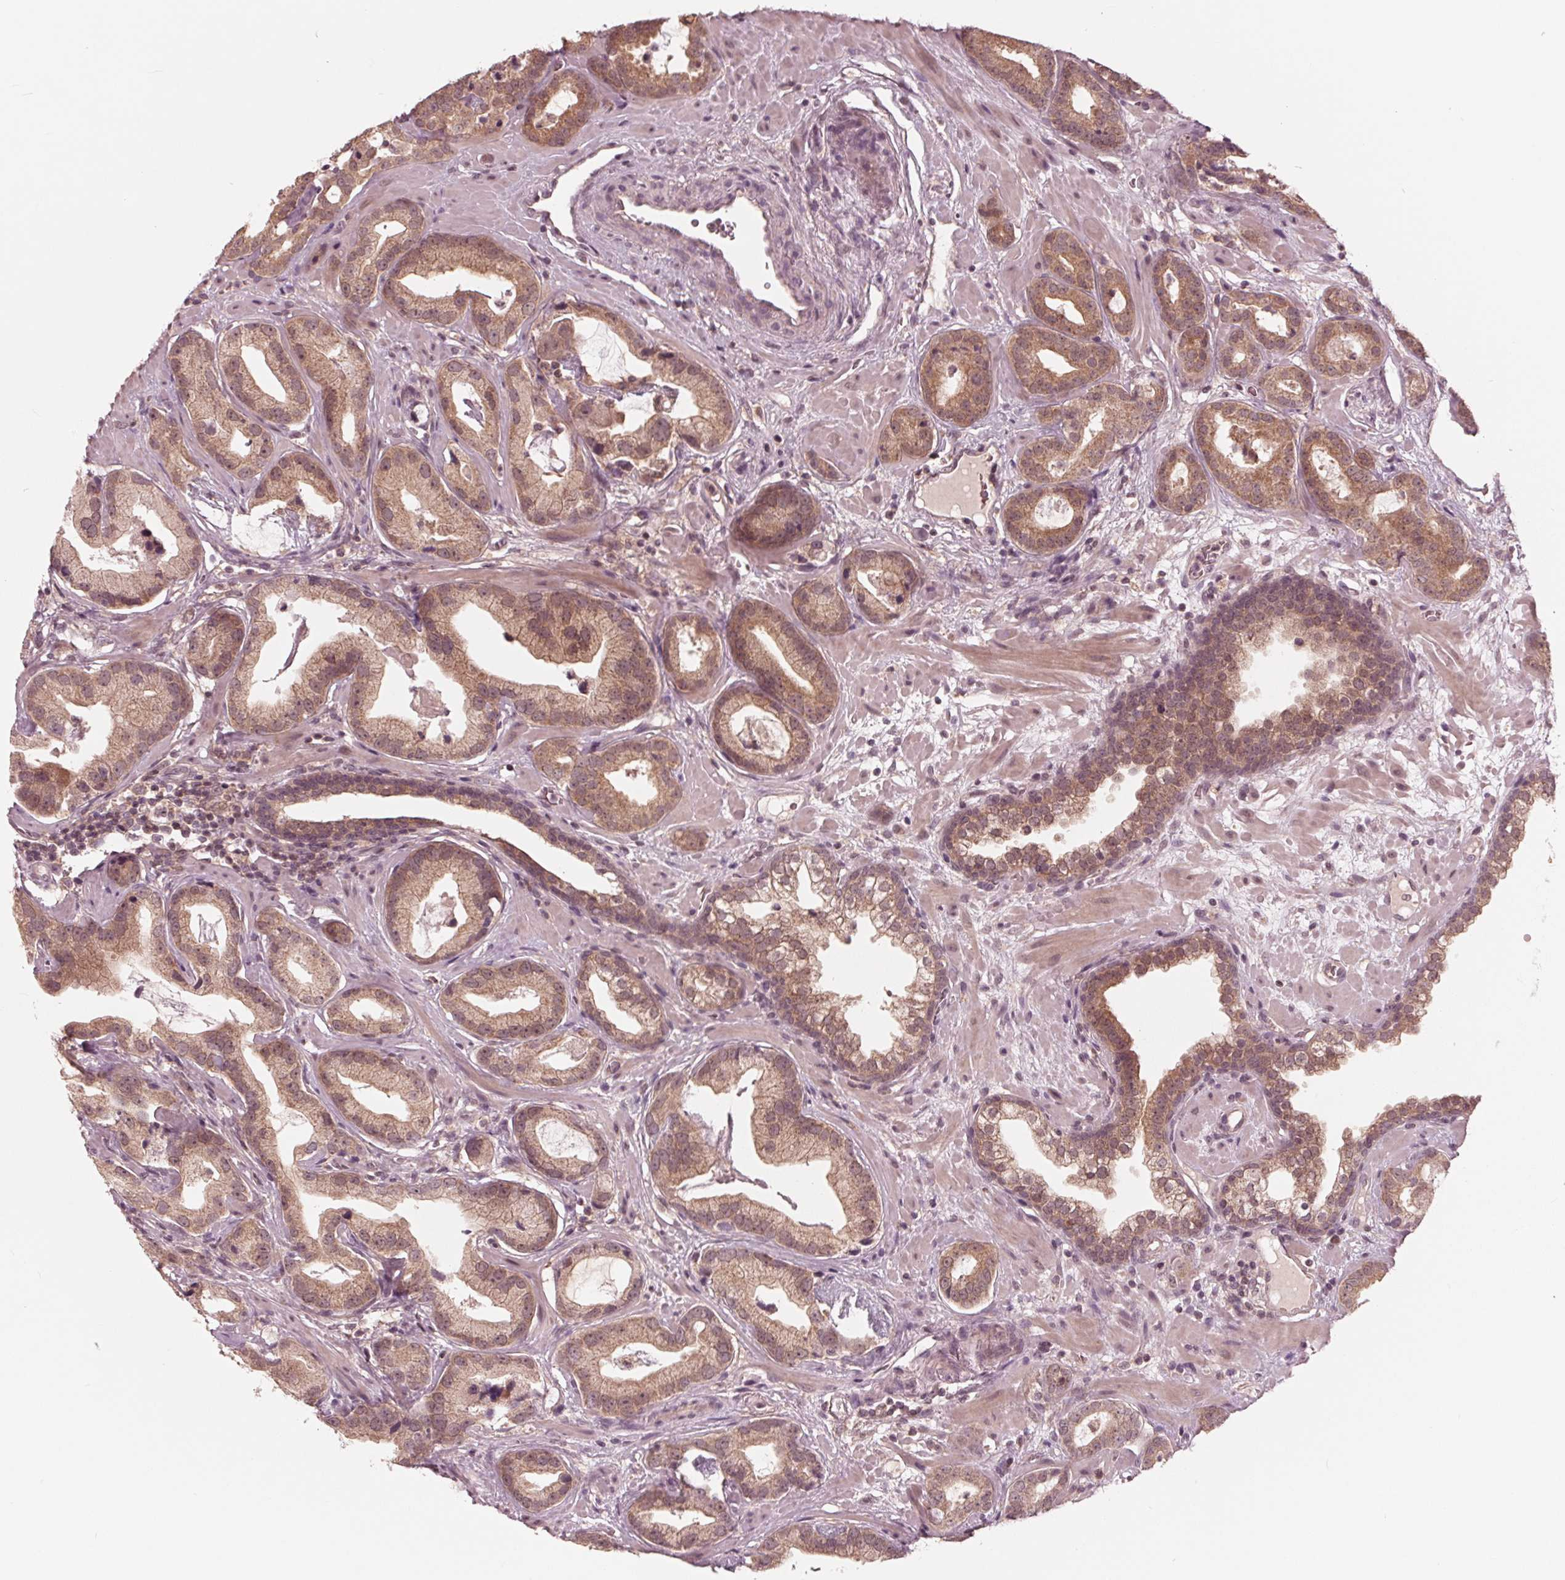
{"staining": {"intensity": "weak", "quantity": ">75%", "location": "cytoplasmic/membranous"}, "tissue": "prostate cancer", "cell_type": "Tumor cells", "image_type": "cancer", "snomed": [{"axis": "morphology", "description": "Adenocarcinoma, Low grade"}, {"axis": "topography", "description": "Prostate"}], "caption": "Tumor cells demonstrate low levels of weak cytoplasmic/membranous expression in approximately >75% of cells in human prostate adenocarcinoma (low-grade).", "gene": "UBALD1", "patient": {"sex": "male", "age": 62}}